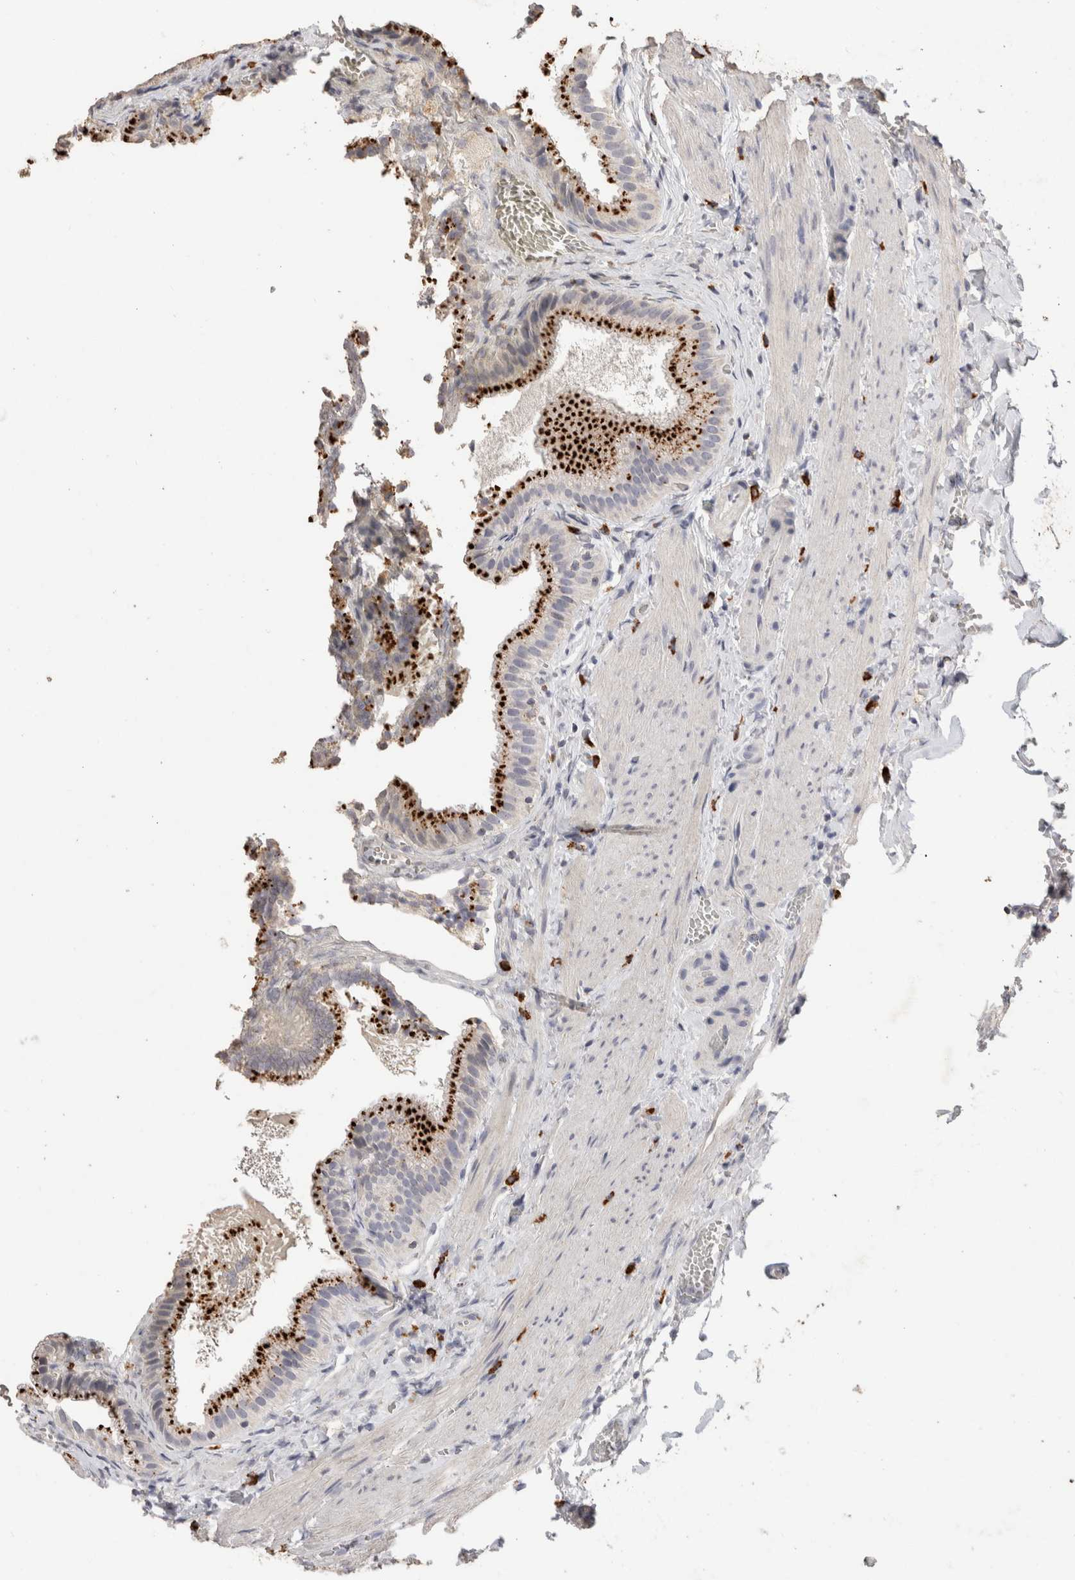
{"staining": {"intensity": "strong", "quantity": ">75%", "location": "cytoplasmic/membranous"}, "tissue": "gallbladder", "cell_type": "Glandular cells", "image_type": "normal", "snomed": [{"axis": "morphology", "description": "Normal tissue, NOS"}, {"axis": "topography", "description": "Gallbladder"}], "caption": "Unremarkable gallbladder demonstrates strong cytoplasmic/membranous positivity in about >75% of glandular cells.", "gene": "ARSA", "patient": {"sex": "male", "age": 38}}